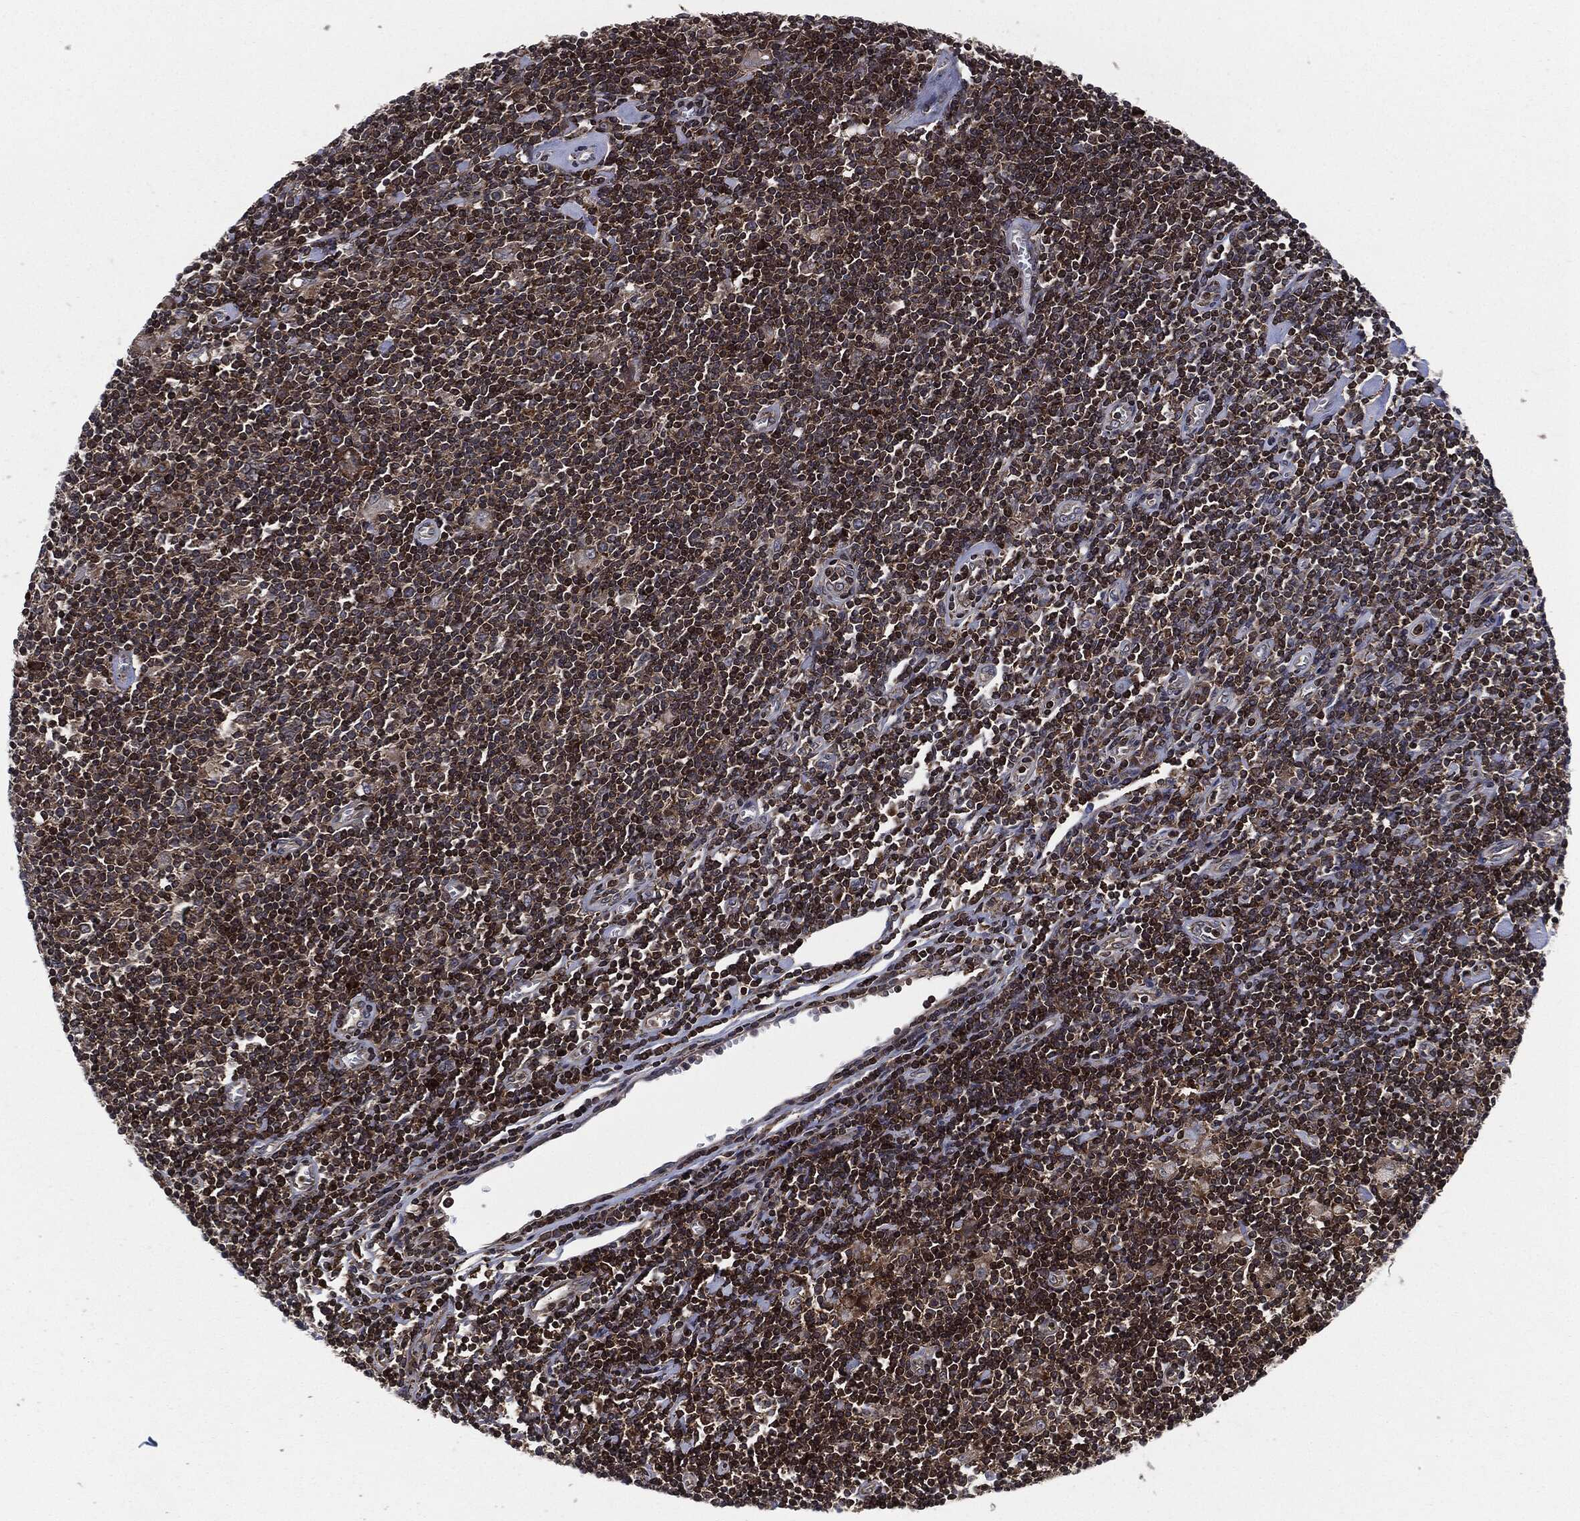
{"staining": {"intensity": "weak", "quantity": ">75%", "location": "cytoplasmic/membranous"}, "tissue": "lymphoma", "cell_type": "Tumor cells", "image_type": "cancer", "snomed": [{"axis": "morphology", "description": "Hodgkin's disease, NOS"}, {"axis": "topography", "description": "Lymph node"}], "caption": "Immunohistochemical staining of human Hodgkin's disease displays low levels of weak cytoplasmic/membranous staining in approximately >75% of tumor cells.", "gene": "UBR1", "patient": {"sex": "male", "age": 40}}